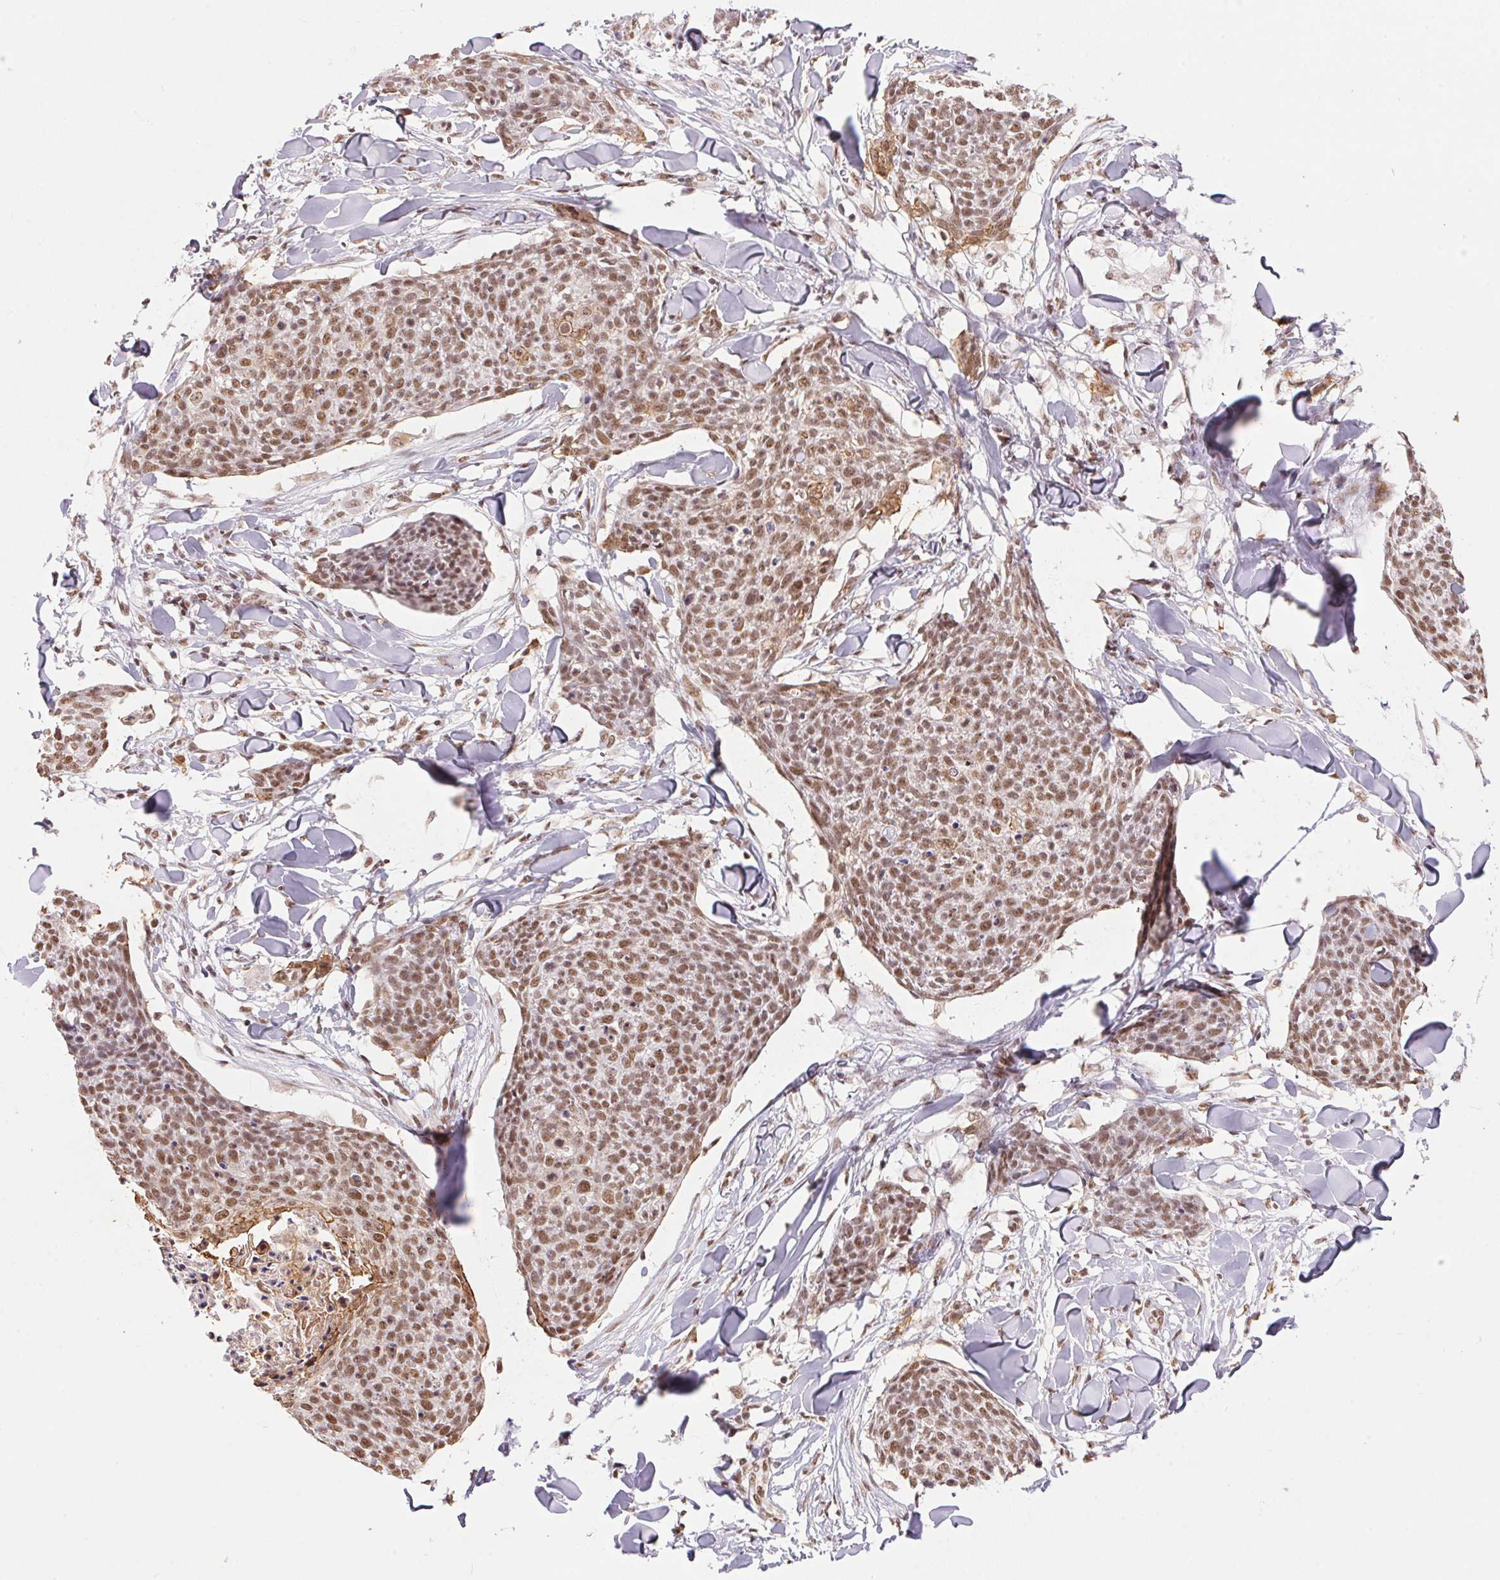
{"staining": {"intensity": "moderate", "quantity": ">75%", "location": "nuclear"}, "tissue": "skin cancer", "cell_type": "Tumor cells", "image_type": "cancer", "snomed": [{"axis": "morphology", "description": "Squamous cell carcinoma, NOS"}, {"axis": "topography", "description": "Skin"}, {"axis": "topography", "description": "Vulva"}], "caption": "Immunohistochemistry (IHC) histopathology image of neoplastic tissue: human squamous cell carcinoma (skin) stained using IHC demonstrates medium levels of moderate protein expression localized specifically in the nuclear of tumor cells, appearing as a nuclear brown color.", "gene": "NFE2L1", "patient": {"sex": "female", "age": 75}}